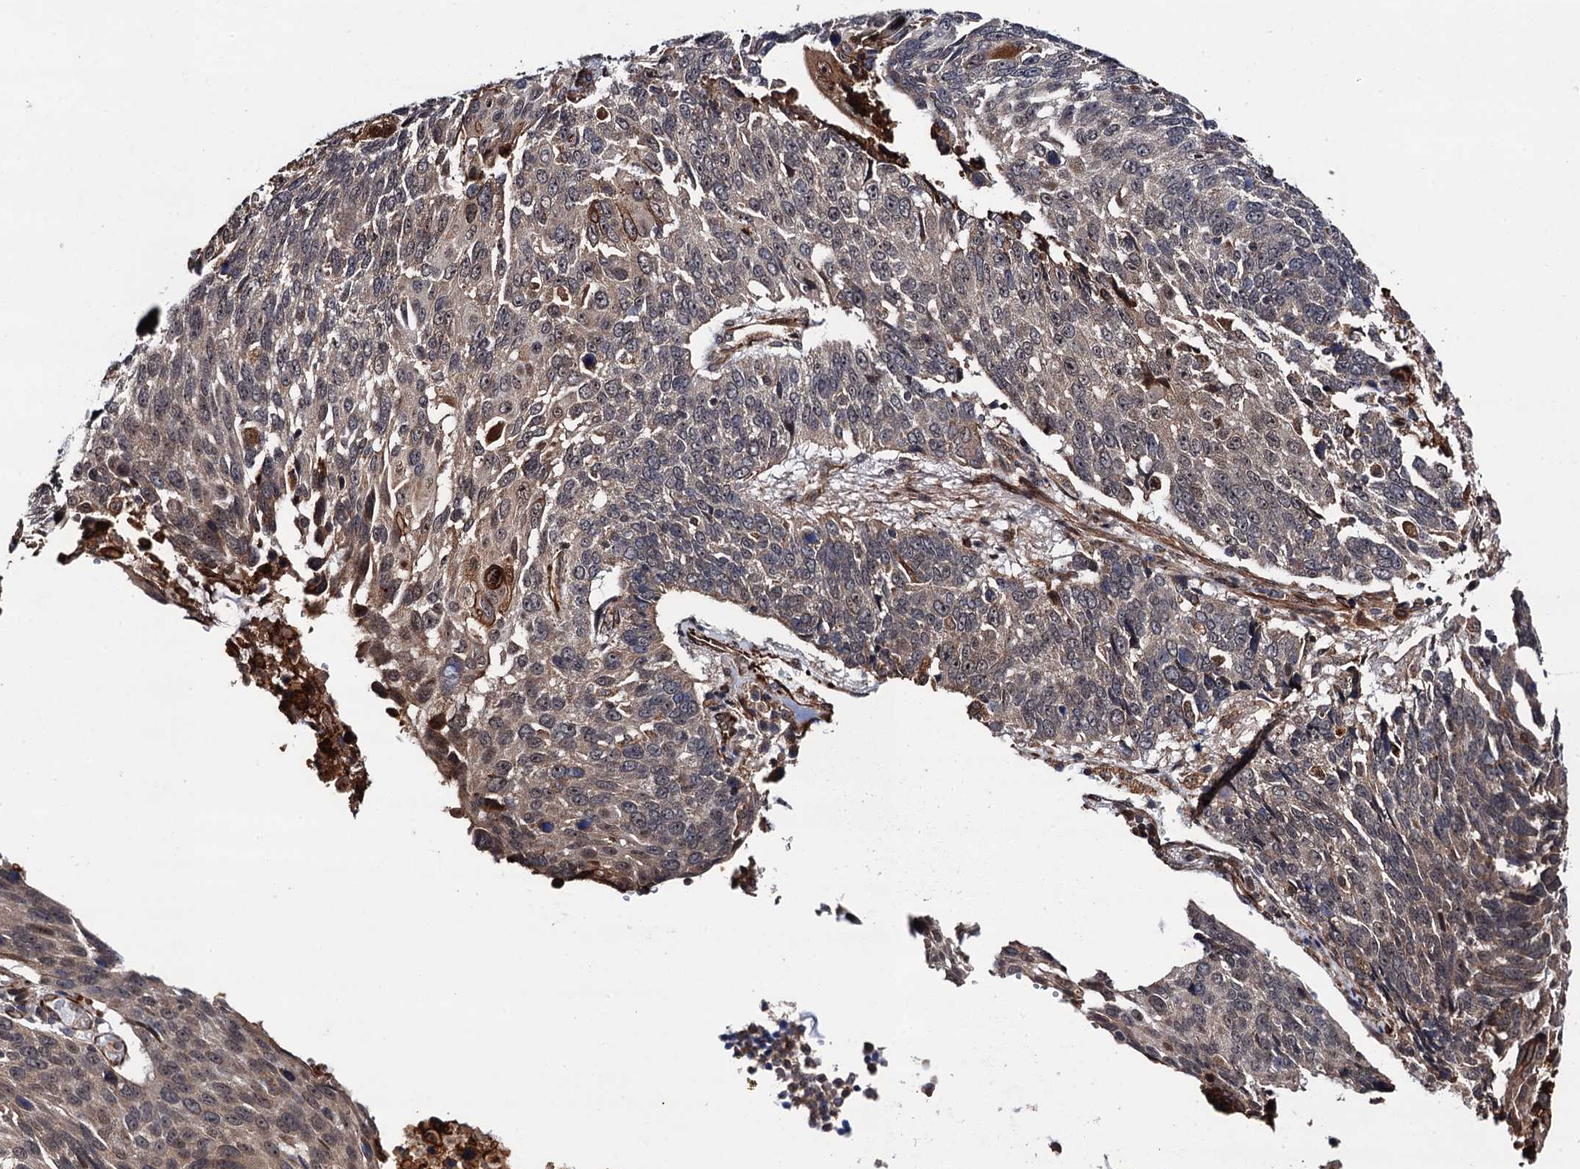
{"staining": {"intensity": "weak", "quantity": "<25%", "location": "cytoplasmic/membranous"}, "tissue": "lung cancer", "cell_type": "Tumor cells", "image_type": "cancer", "snomed": [{"axis": "morphology", "description": "Squamous cell carcinoma, NOS"}, {"axis": "topography", "description": "Lung"}], "caption": "DAB (3,3'-diaminobenzidine) immunohistochemical staining of lung squamous cell carcinoma reveals no significant staining in tumor cells. (DAB IHC with hematoxylin counter stain).", "gene": "FSIP1", "patient": {"sex": "male", "age": 66}}